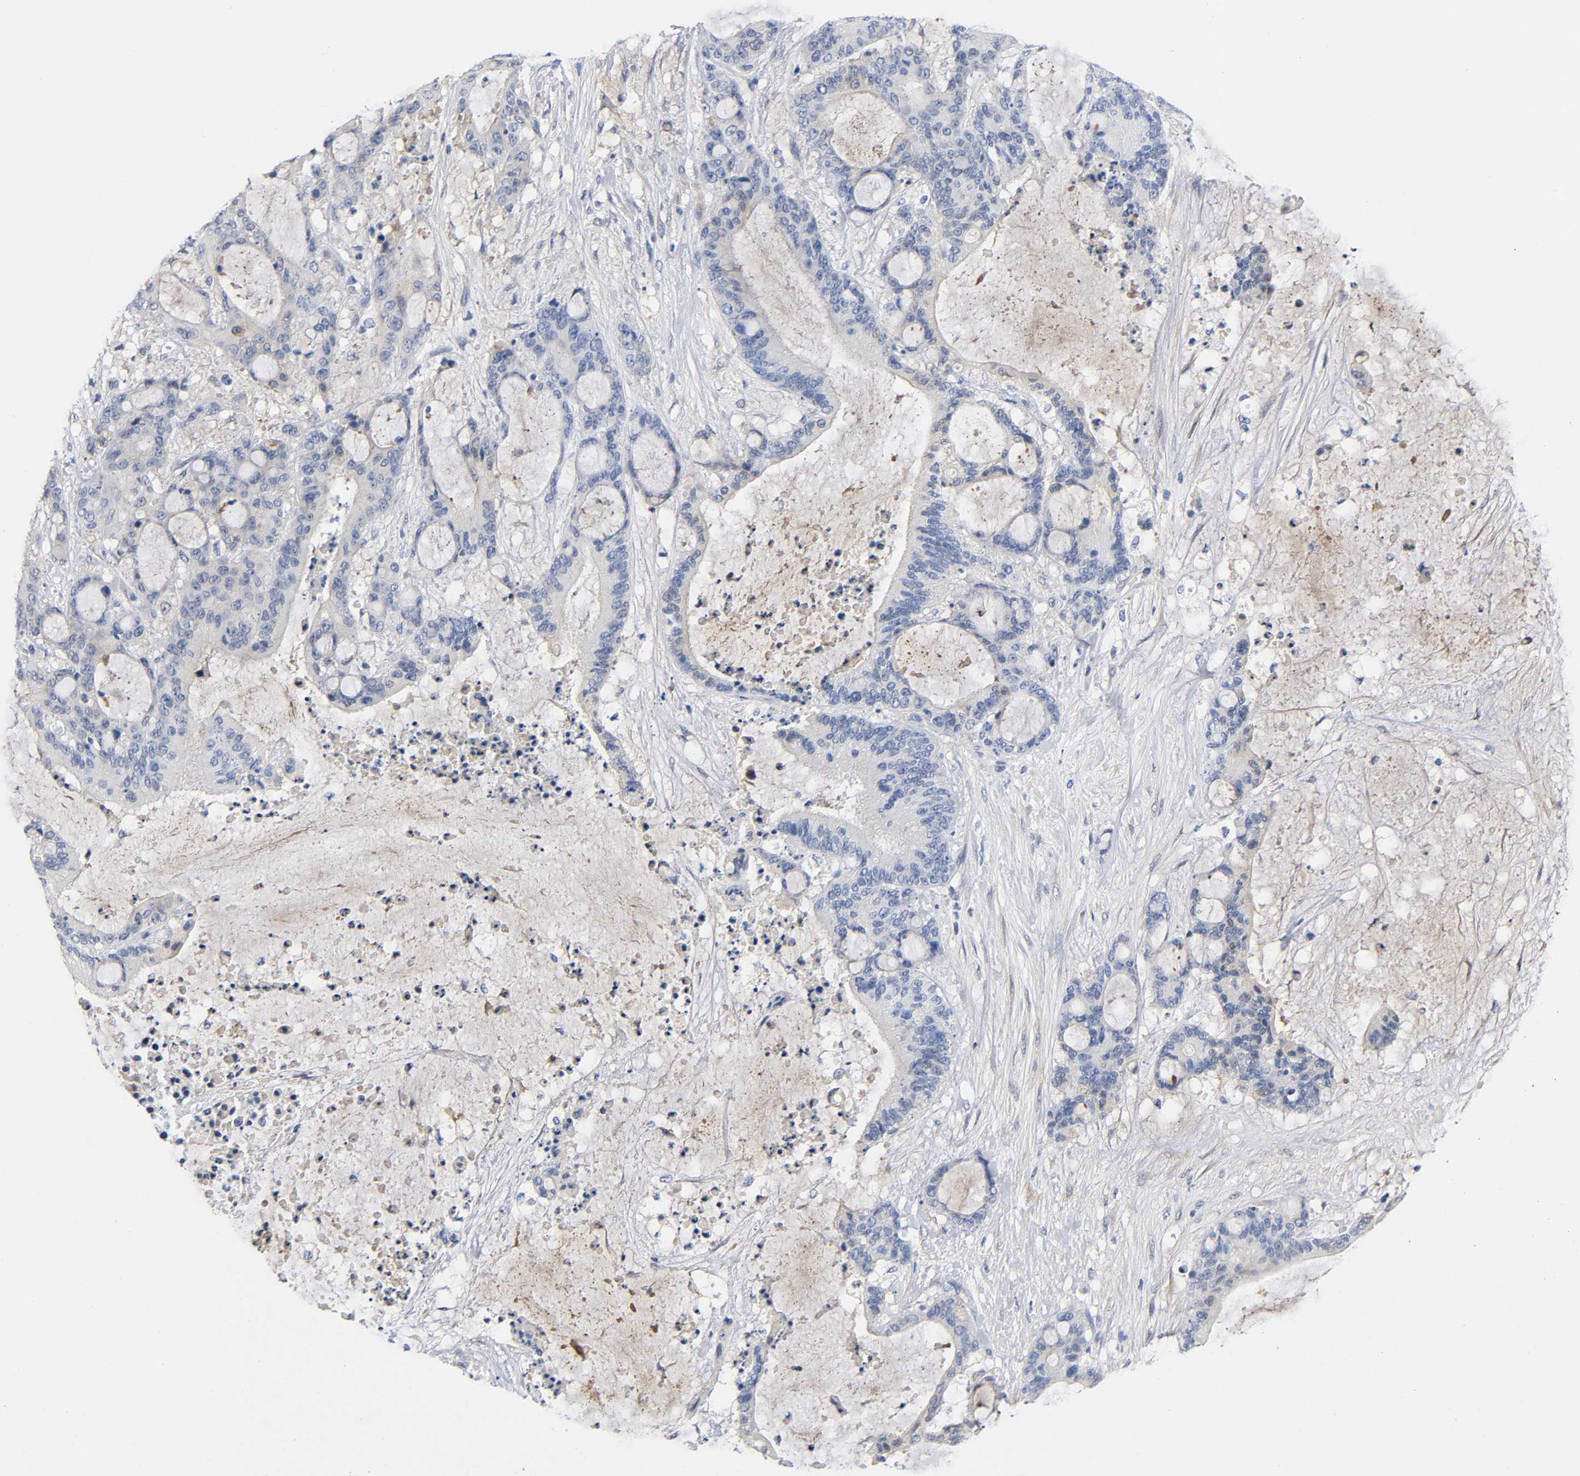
{"staining": {"intensity": "weak", "quantity": "<25%", "location": "cytoplasmic/membranous"}, "tissue": "liver cancer", "cell_type": "Tumor cells", "image_type": "cancer", "snomed": [{"axis": "morphology", "description": "Cholangiocarcinoma"}, {"axis": "topography", "description": "Liver"}], "caption": "Immunohistochemistry (IHC) micrograph of neoplastic tissue: human liver cholangiocarcinoma stained with DAB shows no significant protein expression in tumor cells.", "gene": "TNC", "patient": {"sex": "female", "age": 73}}